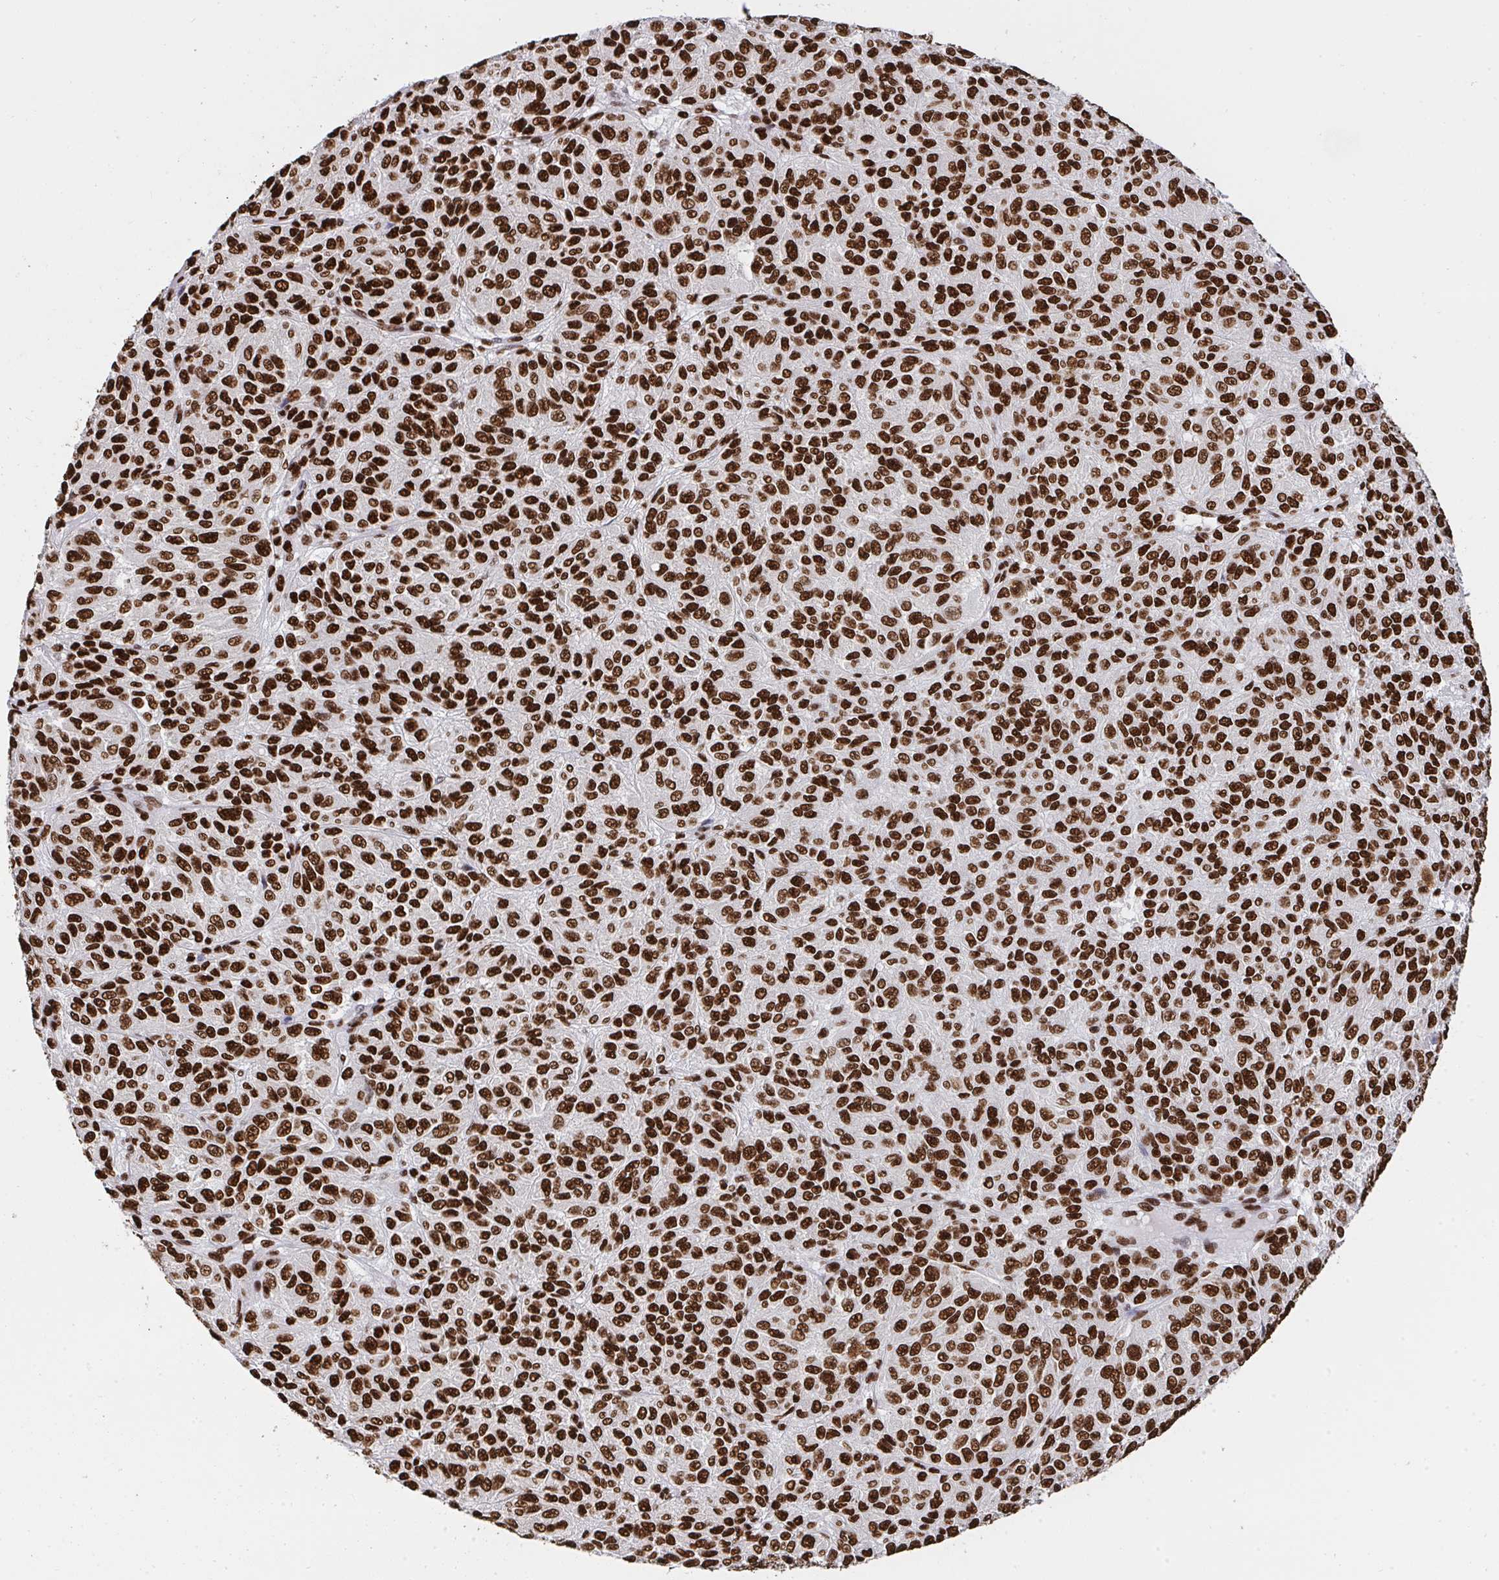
{"staining": {"intensity": "strong", "quantity": ">75%", "location": "nuclear"}, "tissue": "melanoma", "cell_type": "Tumor cells", "image_type": "cancer", "snomed": [{"axis": "morphology", "description": "Malignant melanoma, Metastatic site"}, {"axis": "topography", "description": "Brain"}], "caption": "Strong nuclear positivity is identified in approximately >75% of tumor cells in malignant melanoma (metastatic site).", "gene": "HNRNPL", "patient": {"sex": "female", "age": 56}}